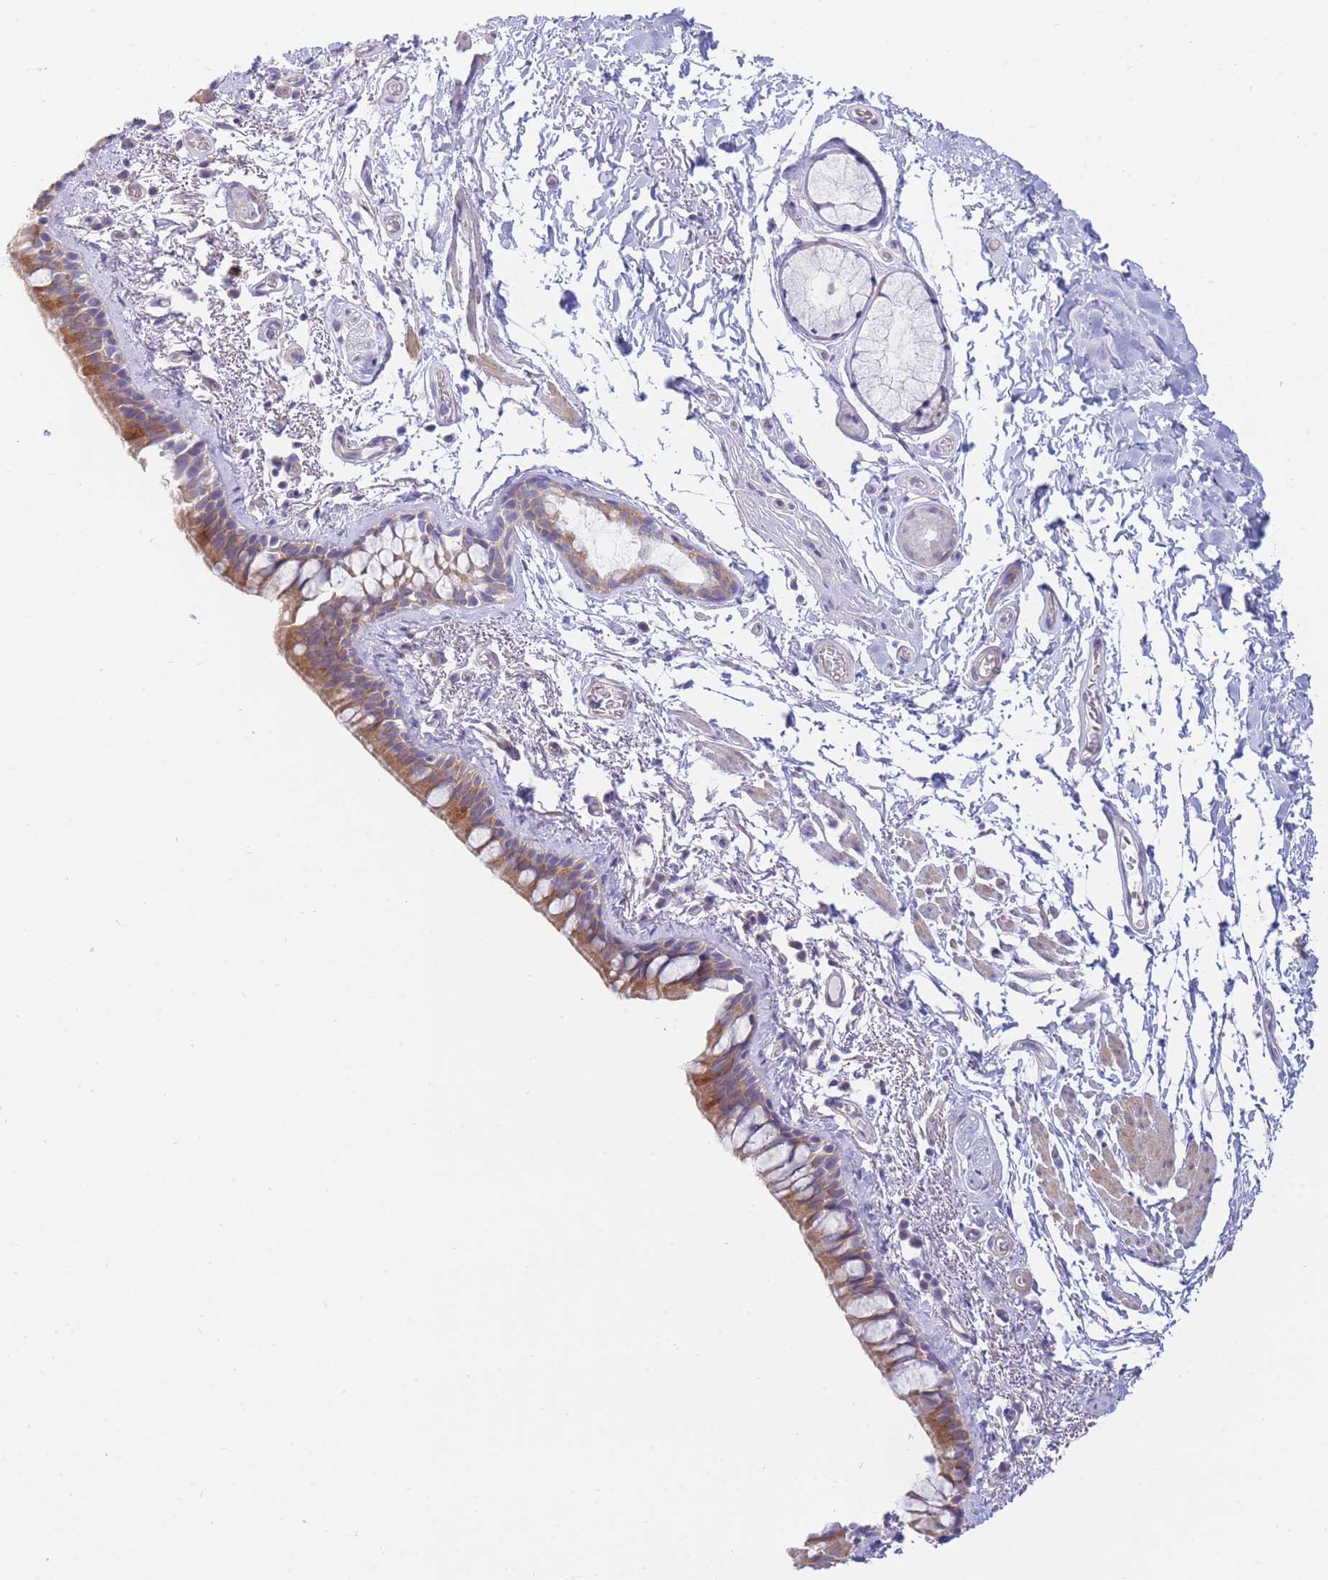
{"staining": {"intensity": "moderate", "quantity": ">75%", "location": "cytoplasmic/membranous"}, "tissue": "bronchus", "cell_type": "Respiratory epithelial cells", "image_type": "normal", "snomed": [{"axis": "morphology", "description": "Normal tissue, NOS"}, {"axis": "topography", "description": "Cartilage tissue"}], "caption": "Immunohistochemical staining of normal bronchus demonstrates medium levels of moderate cytoplasmic/membranous staining in about >75% of respiratory epithelial cells.", "gene": "SUGT1", "patient": {"sex": "male", "age": 63}}